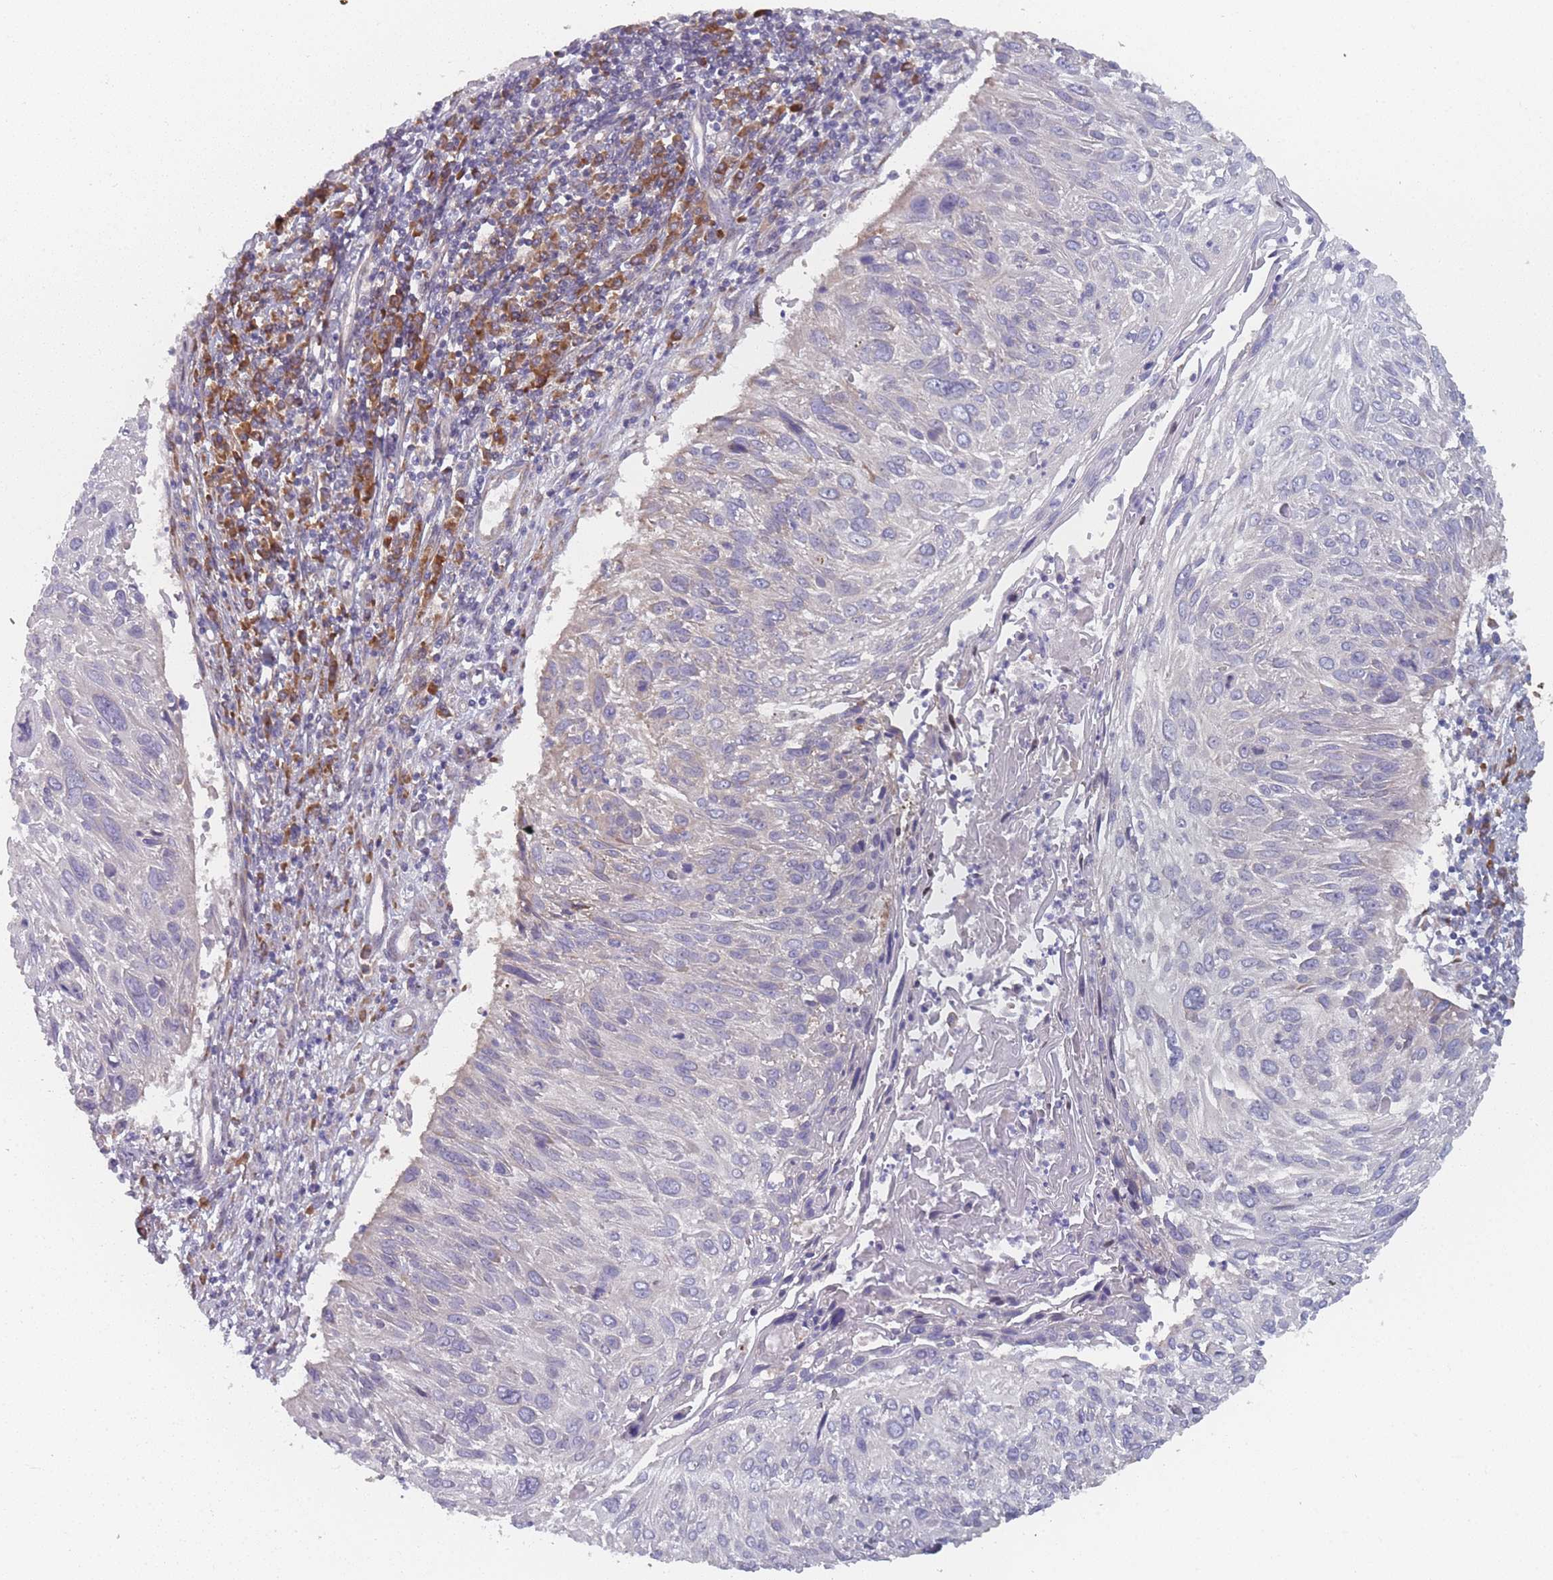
{"staining": {"intensity": "negative", "quantity": "none", "location": "none"}, "tissue": "cervical cancer", "cell_type": "Tumor cells", "image_type": "cancer", "snomed": [{"axis": "morphology", "description": "Squamous cell carcinoma, NOS"}, {"axis": "topography", "description": "Cervix"}], "caption": "A high-resolution histopathology image shows IHC staining of cervical squamous cell carcinoma, which exhibits no significant positivity in tumor cells.", "gene": "CACNG5", "patient": {"sex": "female", "age": 51}}